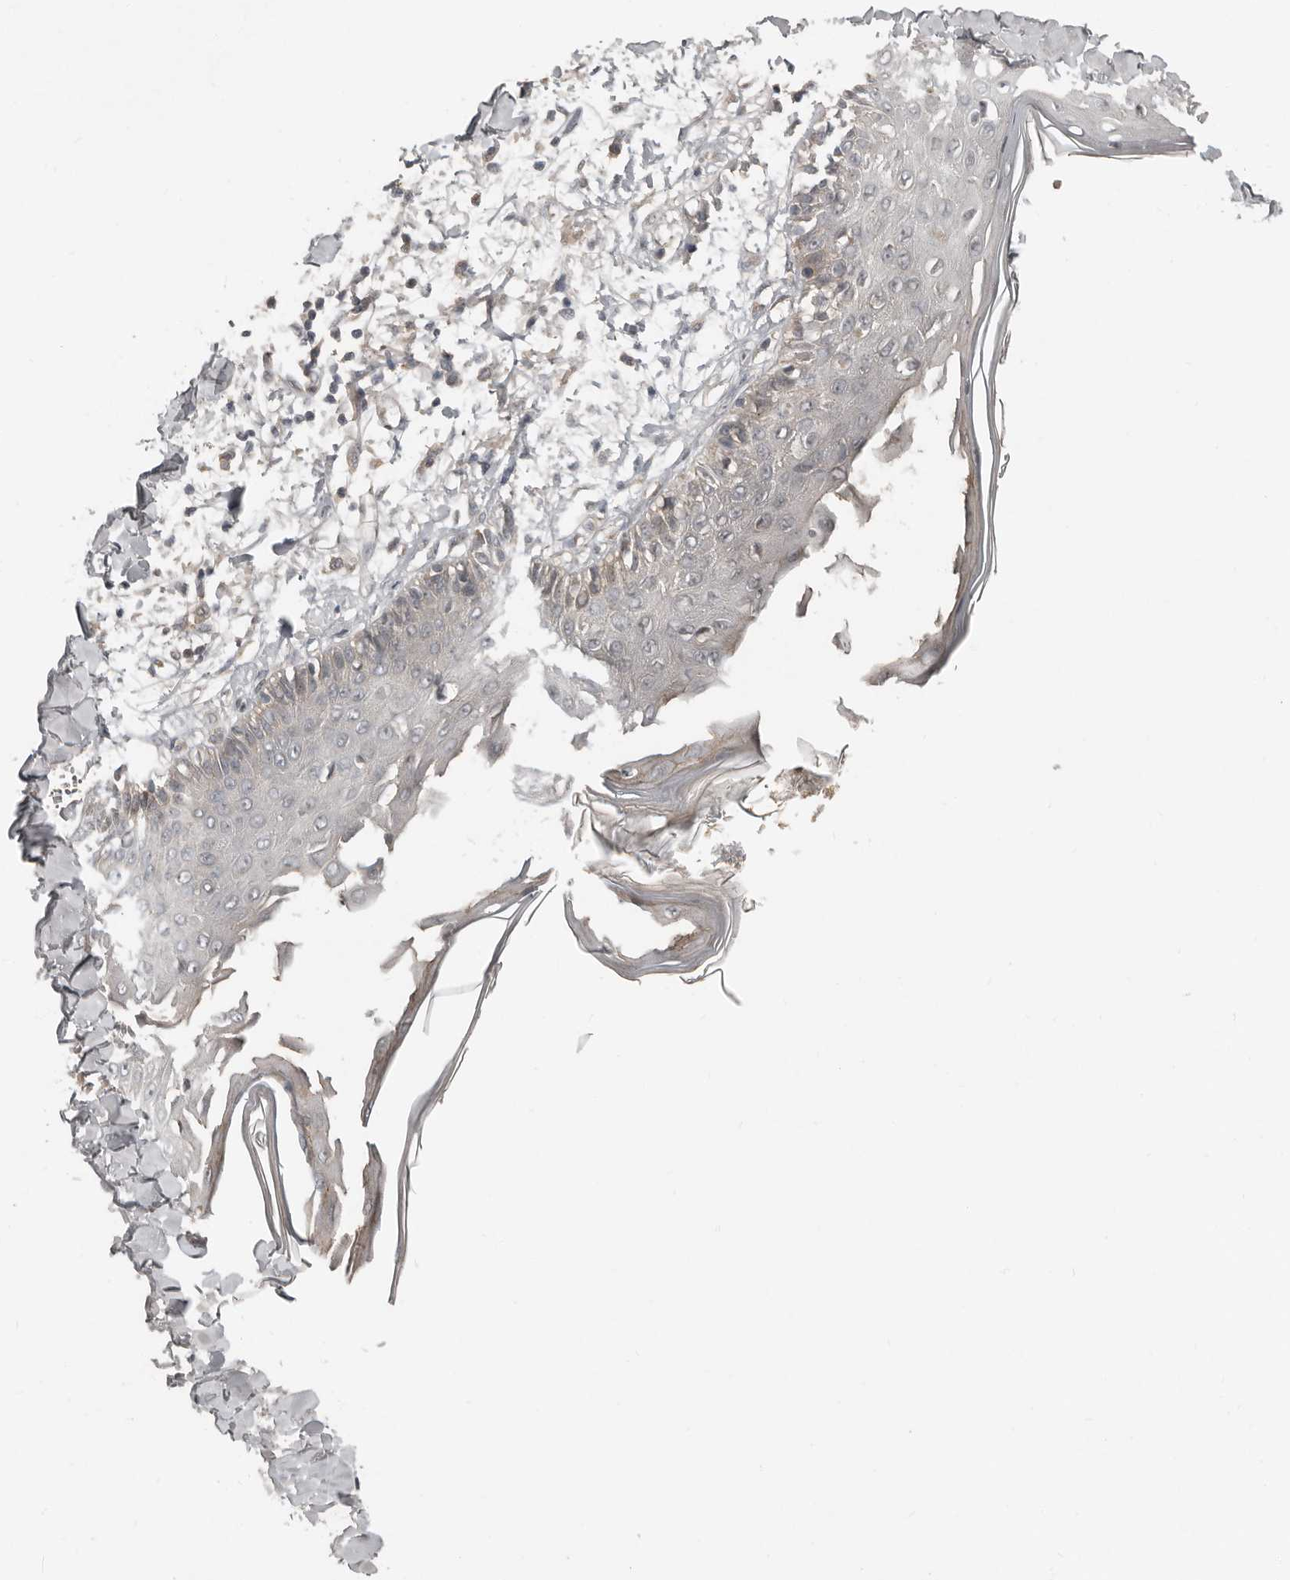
{"staining": {"intensity": "negative", "quantity": "none", "location": "none"}, "tissue": "skin", "cell_type": "Fibroblasts", "image_type": "normal", "snomed": [{"axis": "morphology", "description": "Normal tissue, NOS"}, {"axis": "morphology", "description": "Squamous cell carcinoma, NOS"}, {"axis": "topography", "description": "Skin"}, {"axis": "topography", "description": "Peripheral nerve tissue"}], "caption": "IHC micrograph of normal skin: human skin stained with DAB (3,3'-diaminobenzidine) reveals no significant protein expression in fibroblasts.", "gene": "TEAD3", "patient": {"sex": "male", "age": 83}}